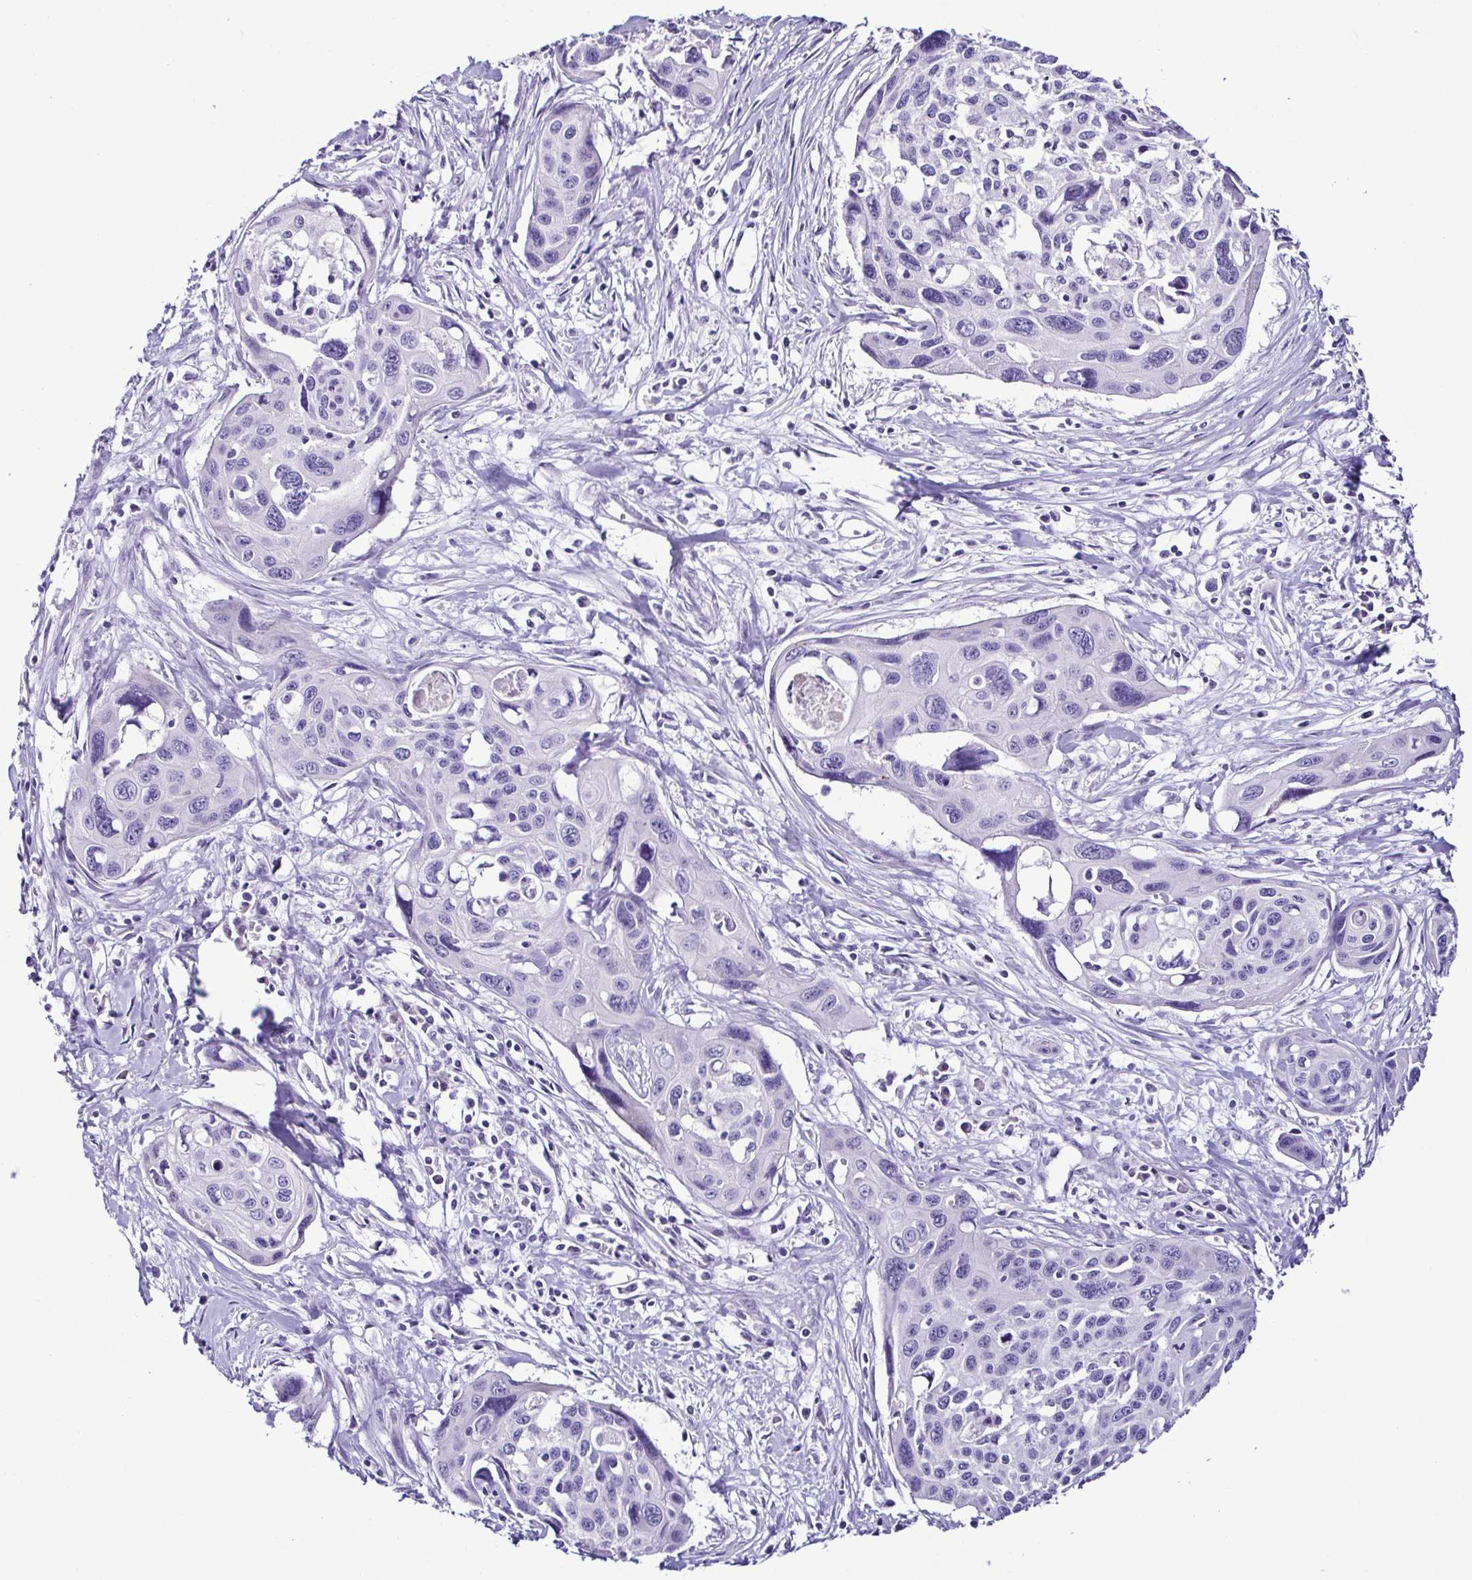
{"staining": {"intensity": "negative", "quantity": "none", "location": "none"}, "tissue": "cervical cancer", "cell_type": "Tumor cells", "image_type": "cancer", "snomed": [{"axis": "morphology", "description": "Squamous cell carcinoma, NOS"}, {"axis": "topography", "description": "Cervix"}], "caption": "There is no significant positivity in tumor cells of cervical cancer. Brightfield microscopy of immunohistochemistry stained with DAB (3,3'-diaminobenzidine) (brown) and hematoxylin (blue), captured at high magnification.", "gene": "SRL", "patient": {"sex": "female", "age": 31}}